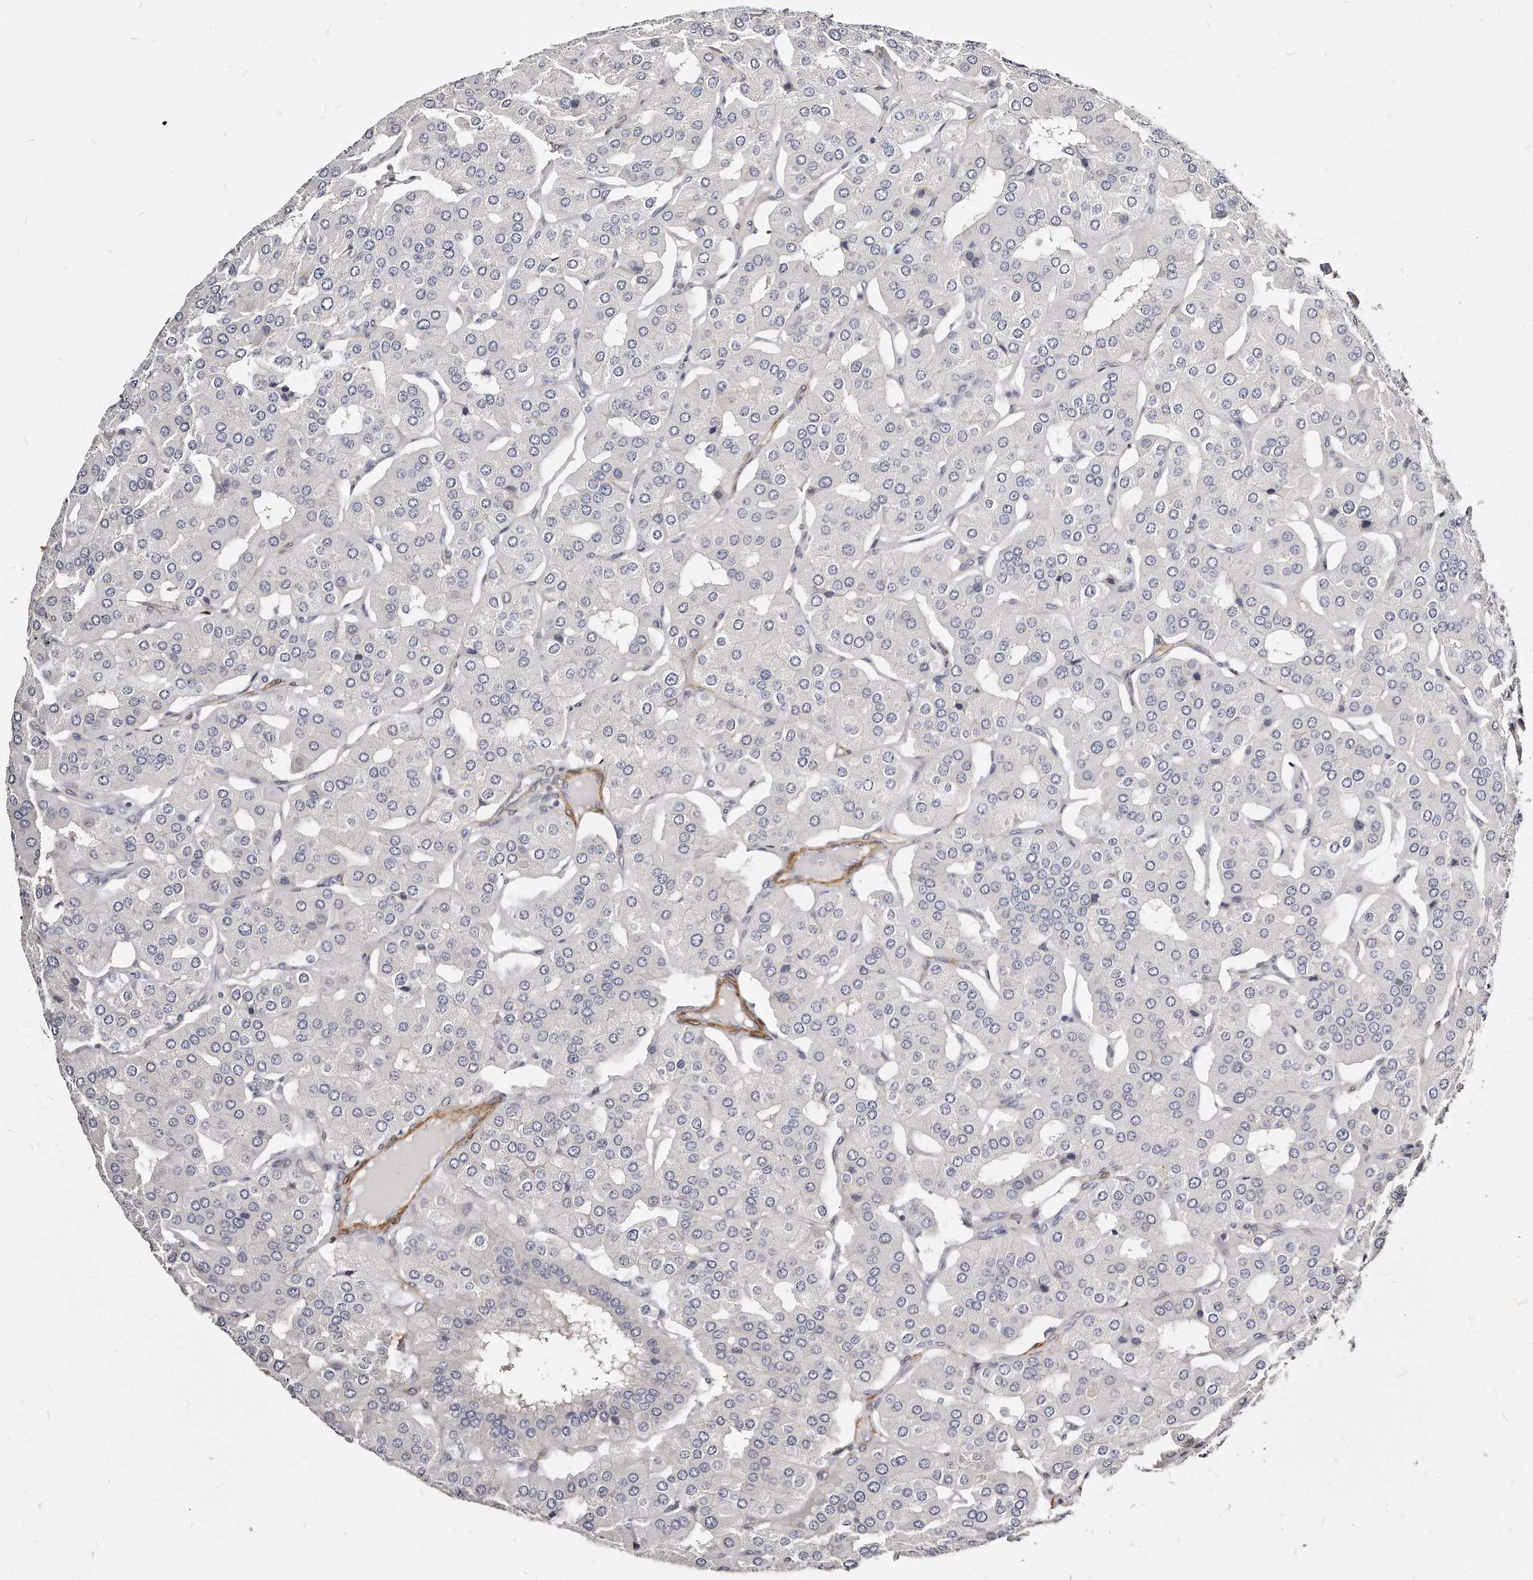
{"staining": {"intensity": "negative", "quantity": "none", "location": "none"}, "tissue": "parathyroid gland", "cell_type": "Glandular cells", "image_type": "normal", "snomed": [{"axis": "morphology", "description": "Normal tissue, NOS"}, {"axis": "morphology", "description": "Adenoma, NOS"}, {"axis": "topography", "description": "Parathyroid gland"}], "caption": "IHC histopathology image of unremarkable parathyroid gland stained for a protein (brown), which exhibits no expression in glandular cells. (Stains: DAB (3,3'-diaminobenzidine) immunohistochemistry (IHC) with hematoxylin counter stain, Microscopy: brightfield microscopy at high magnification).", "gene": "LMOD1", "patient": {"sex": "female", "age": 86}}